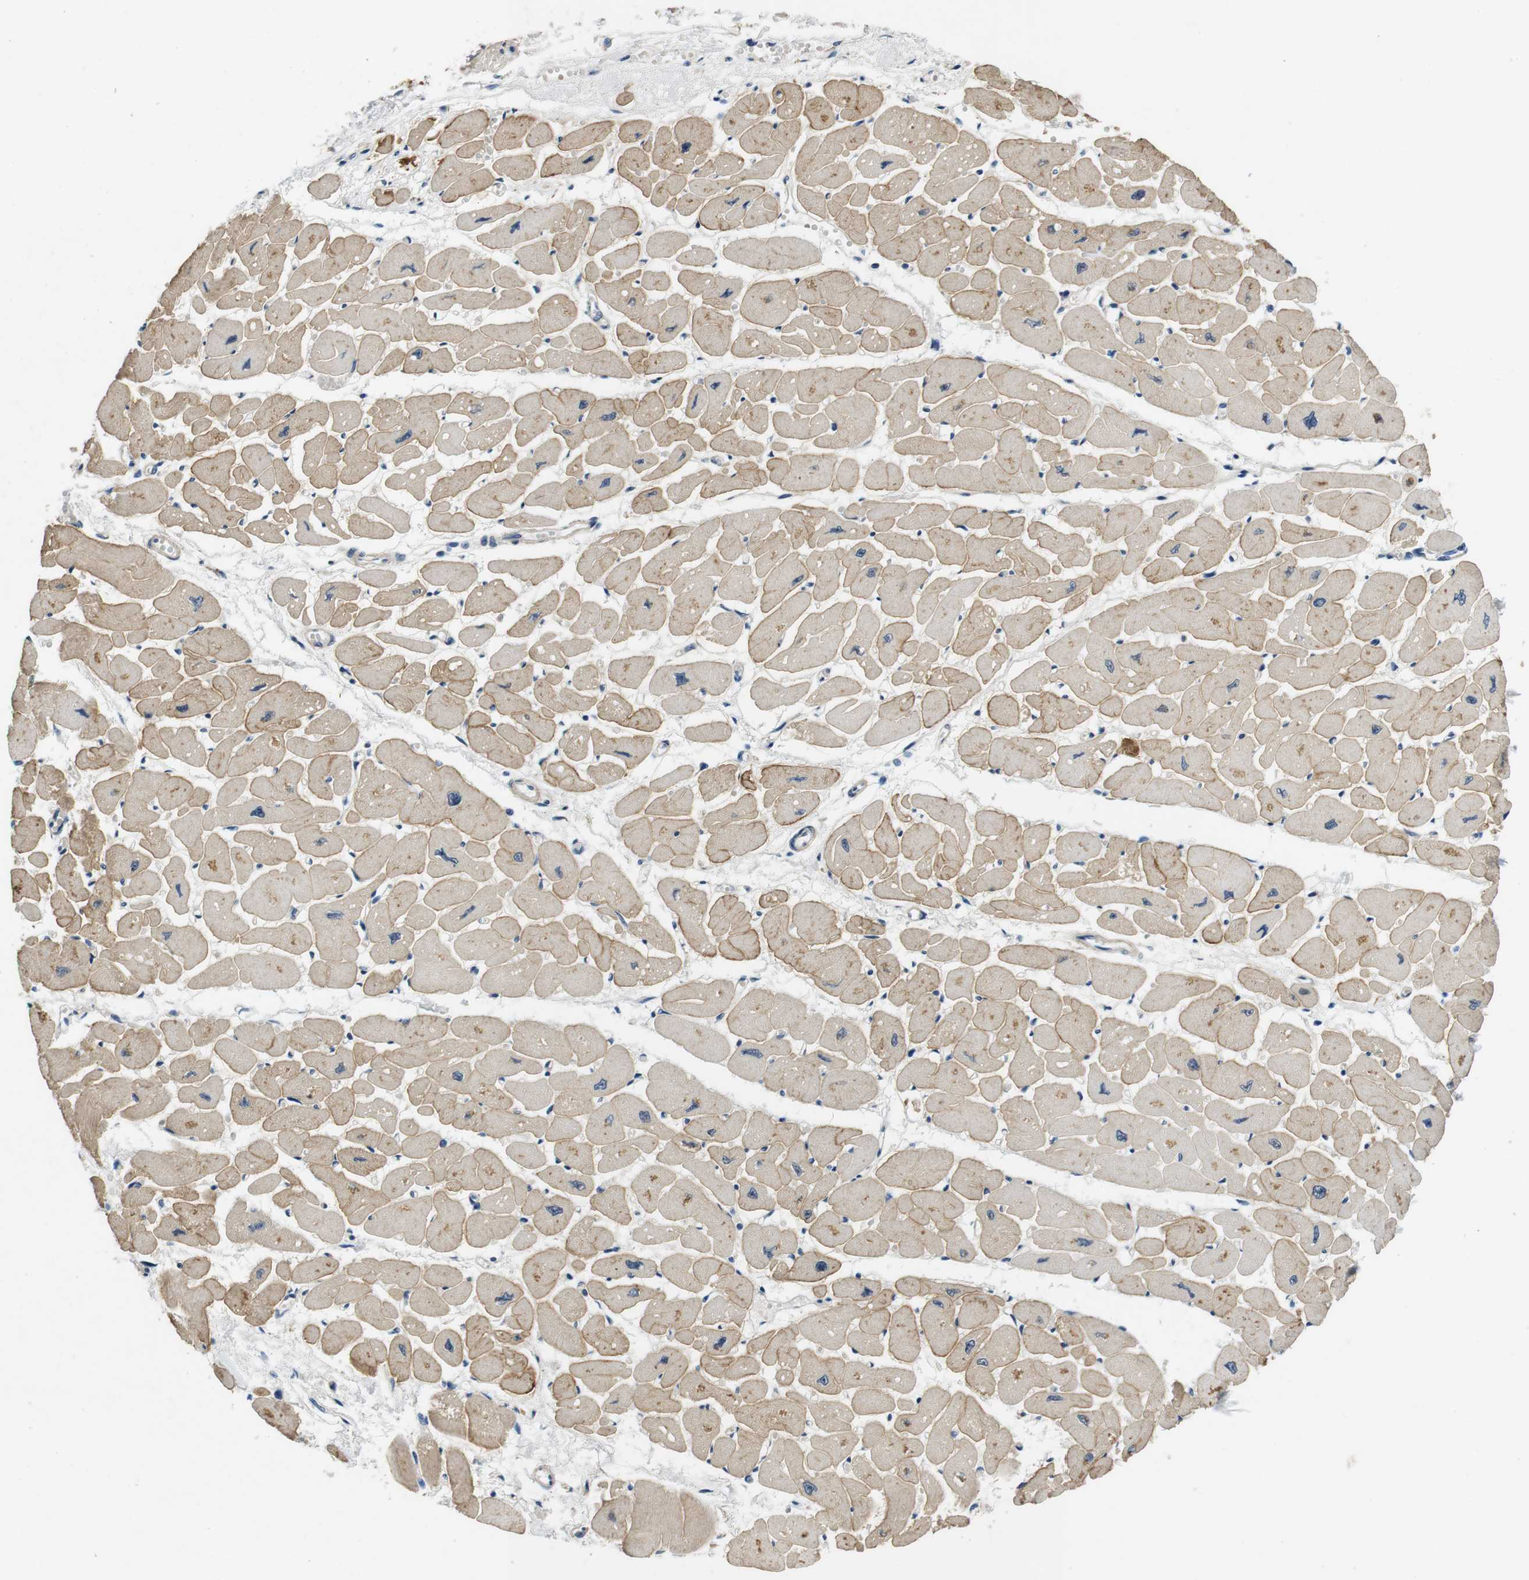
{"staining": {"intensity": "moderate", "quantity": ">75%", "location": "cytoplasmic/membranous"}, "tissue": "heart muscle", "cell_type": "Cardiomyocytes", "image_type": "normal", "snomed": [{"axis": "morphology", "description": "Normal tissue, NOS"}, {"axis": "topography", "description": "Heart"}], "caption": "Immunohistochemistry (DAB (3,3'-diaminobenzidine)) staining of normal human heart muscle shows moderate cytoplasmic/membranous protein expression in about >75% of cardiomyocytes.", "gene": "DTNA", "patient": {"sex": "female", "age": 54}}